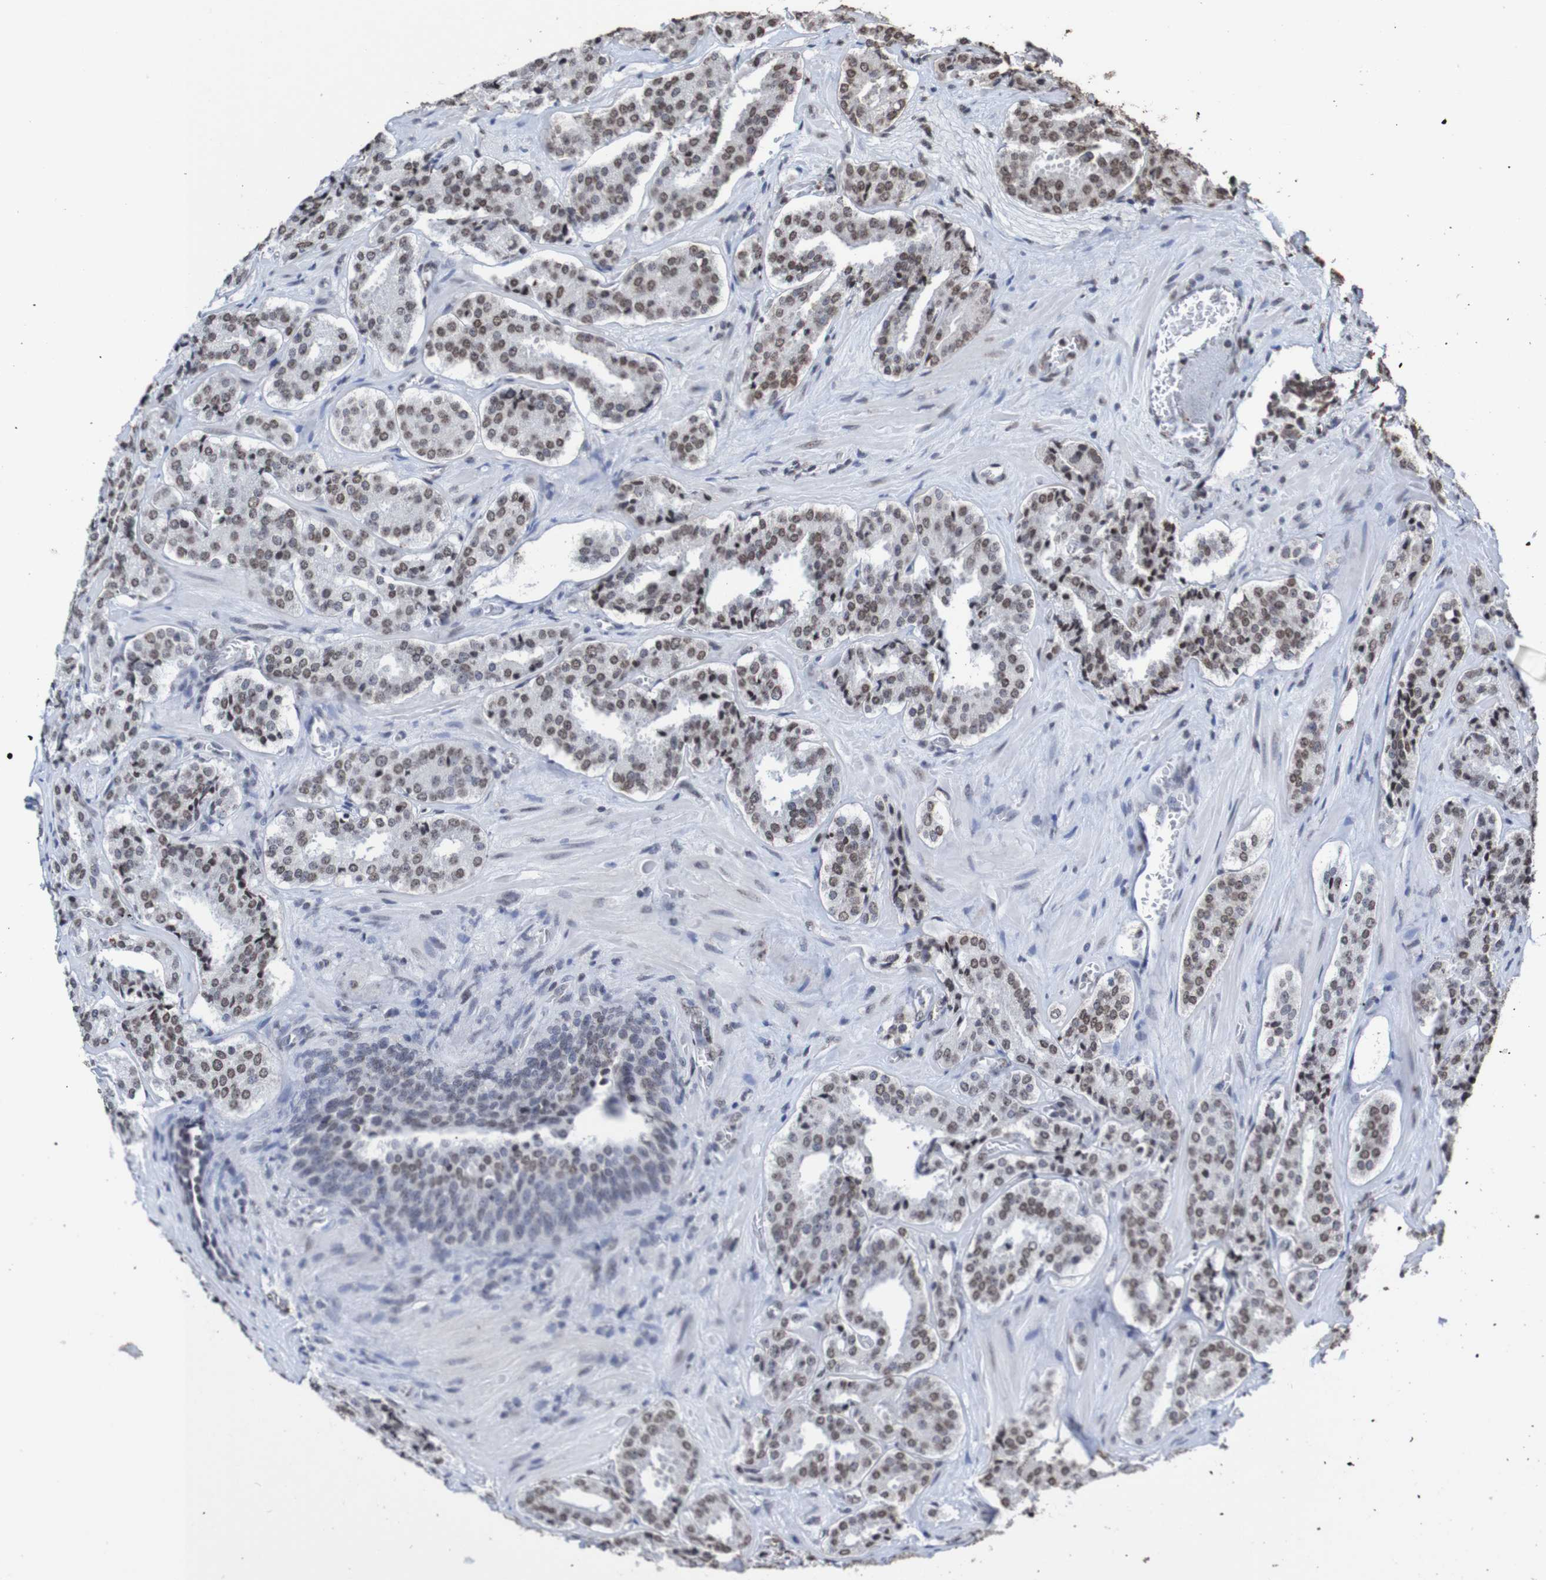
{"staining": {"intensity": "moderate", "quantity": ">75%", "location": "nuclear"}, "tissue": "prostate cancer", "cell_type": "Tumor cells", "image_type": "cancer", "snomed": [{"axis": "morphology", "description": "Adenocarcinoma, High grade"}, {"axis": "topography", "description": "Prostate"}], "caption": "Prostate cancer was stained to show a protein in brown. There is medium levels of moderate nuclear positivity in about >75% of tumor cells.", "gene": "GFI1", "patient": {"sex": "male", "age": 60}}